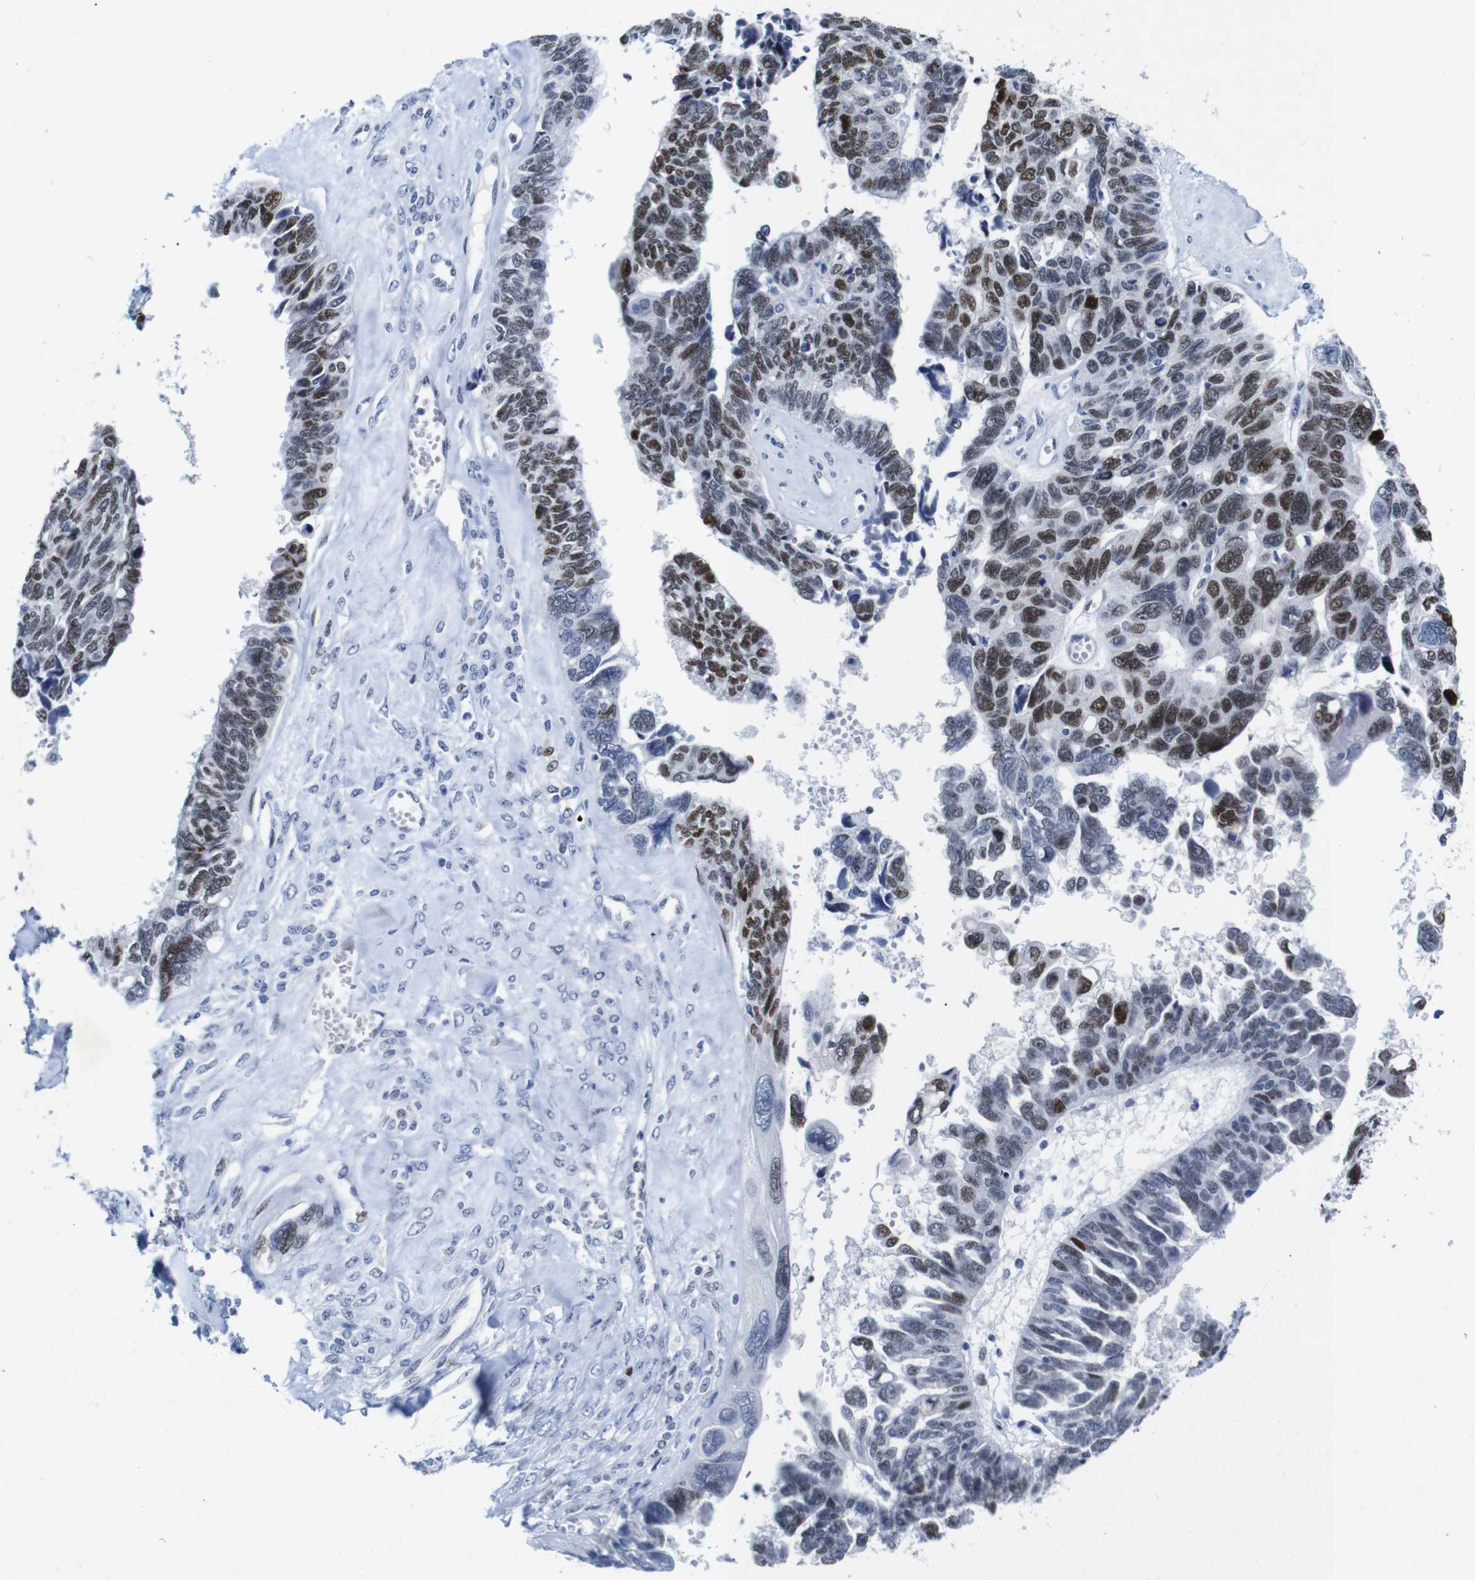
{"staining": {"intensity": "moderate", "quantity": "25%-75%", "location": "nuclear"}, "tissue": "ovarian cancer", "cell_type": "Tumor cells", "image_type": "cancer", "snomed": [{"axis": "morphology", "description": "Cystadenocarcinoma, serous, NOS"}, {"axis": "topography", "description": "Ovary"}], "caption": "This is an image of IHC staining of ovarian cancer, which shows moderate positivity in the nuclear of tumor cells.", "gene": "FOSL2", "patient": {"sex": "female", "age": 79}}